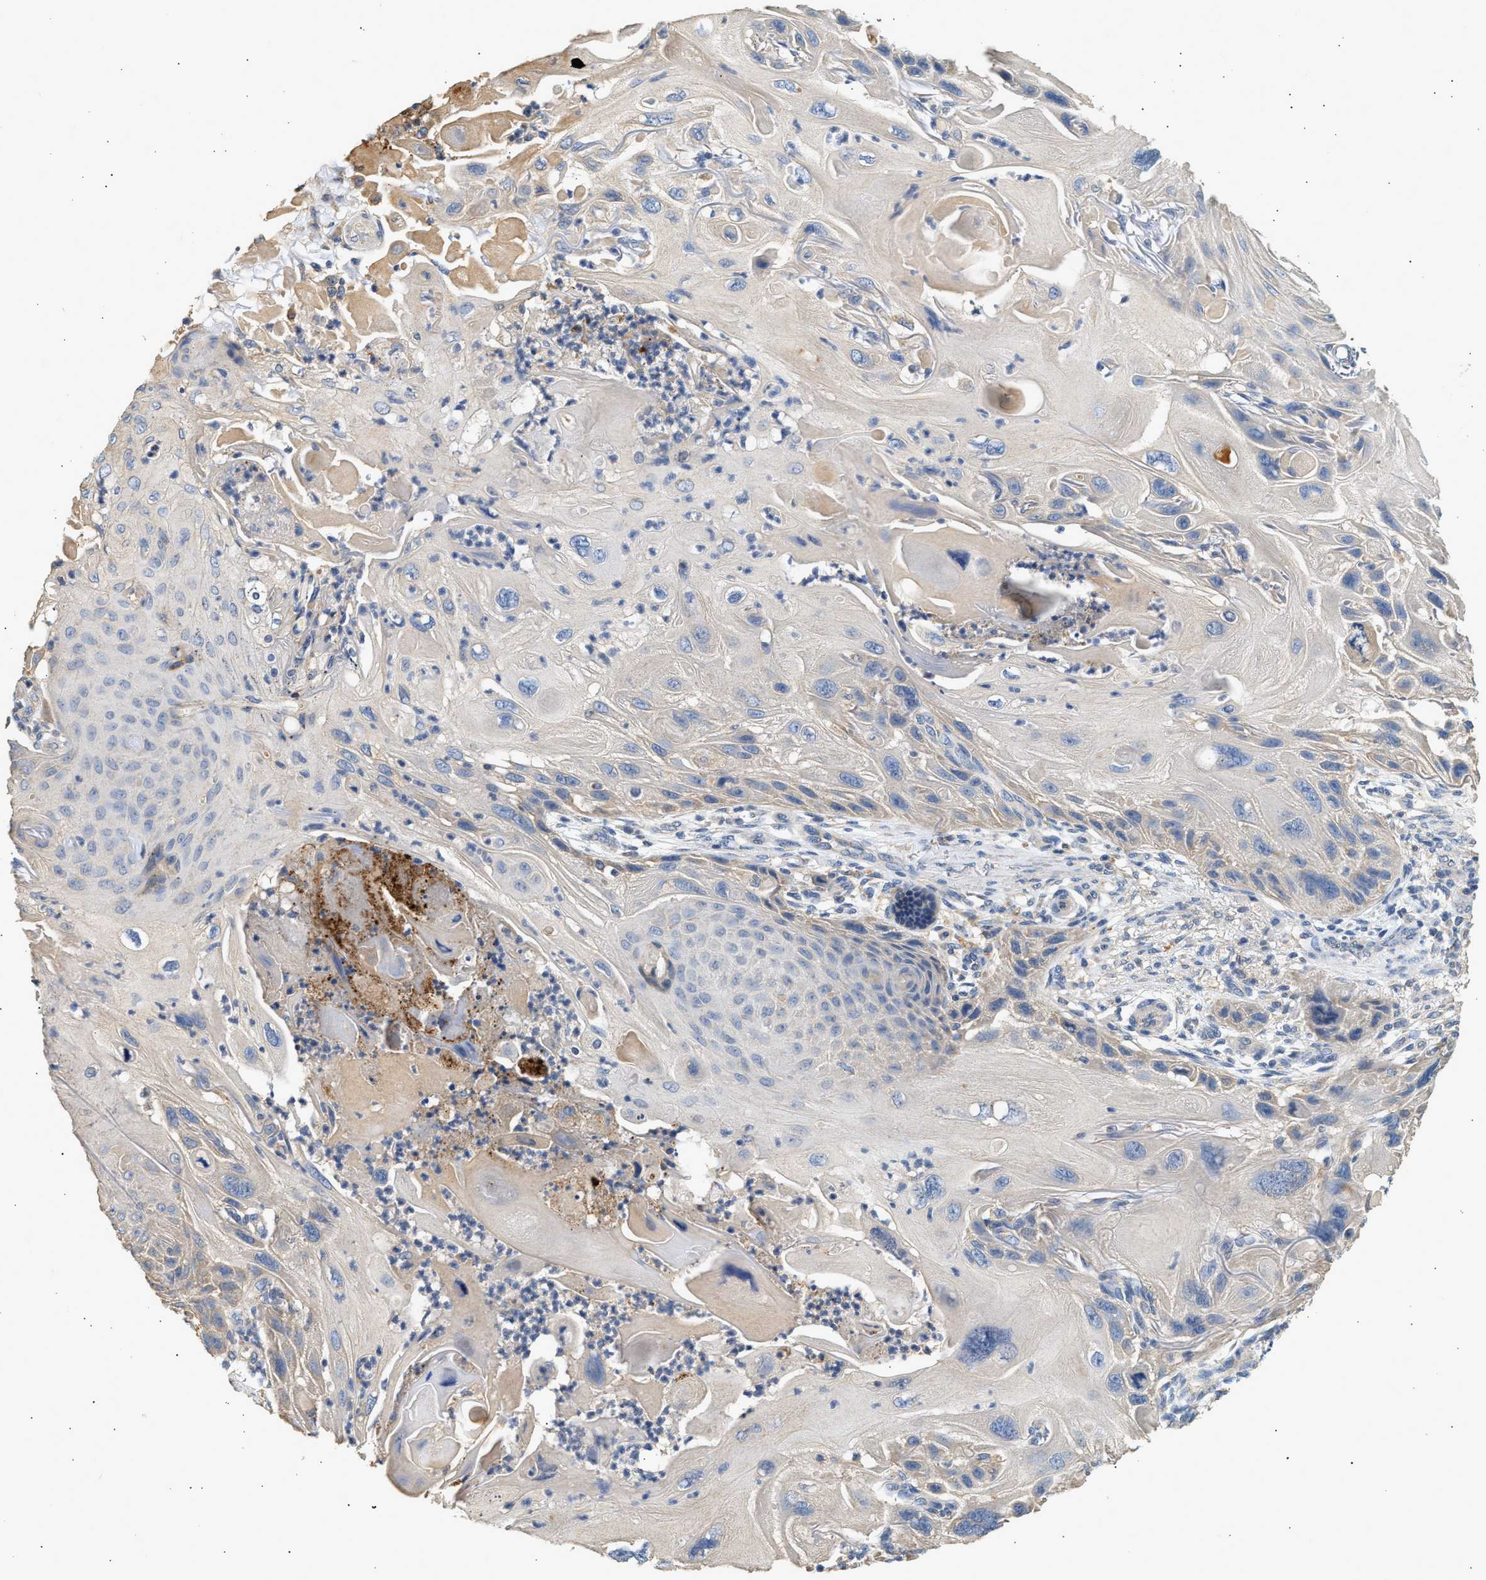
{"staining": {"intensity": "weak", "quantity": "<25%", "location": "cytoplasmic/membranous"}, "tissue": "skin cancer", "cell_type": "Tumor cells", "image_type": "cancer", "snomed": [{"axis": "morphology", "description": "Squamous cell carcinoma, NOS"}, {"axis": "topography", "description": "Skin"}], "caption": "Protein analysis of skin cancer shows no significant expression in tumor cells. (Stains: DAB immunohistochemistry (IHC) with hematoxylin counter stain, Microscopy: brightfield microscopy at high magnification).", "gene": "WDR31", "patient": {"sex": "female", "age": 77}}